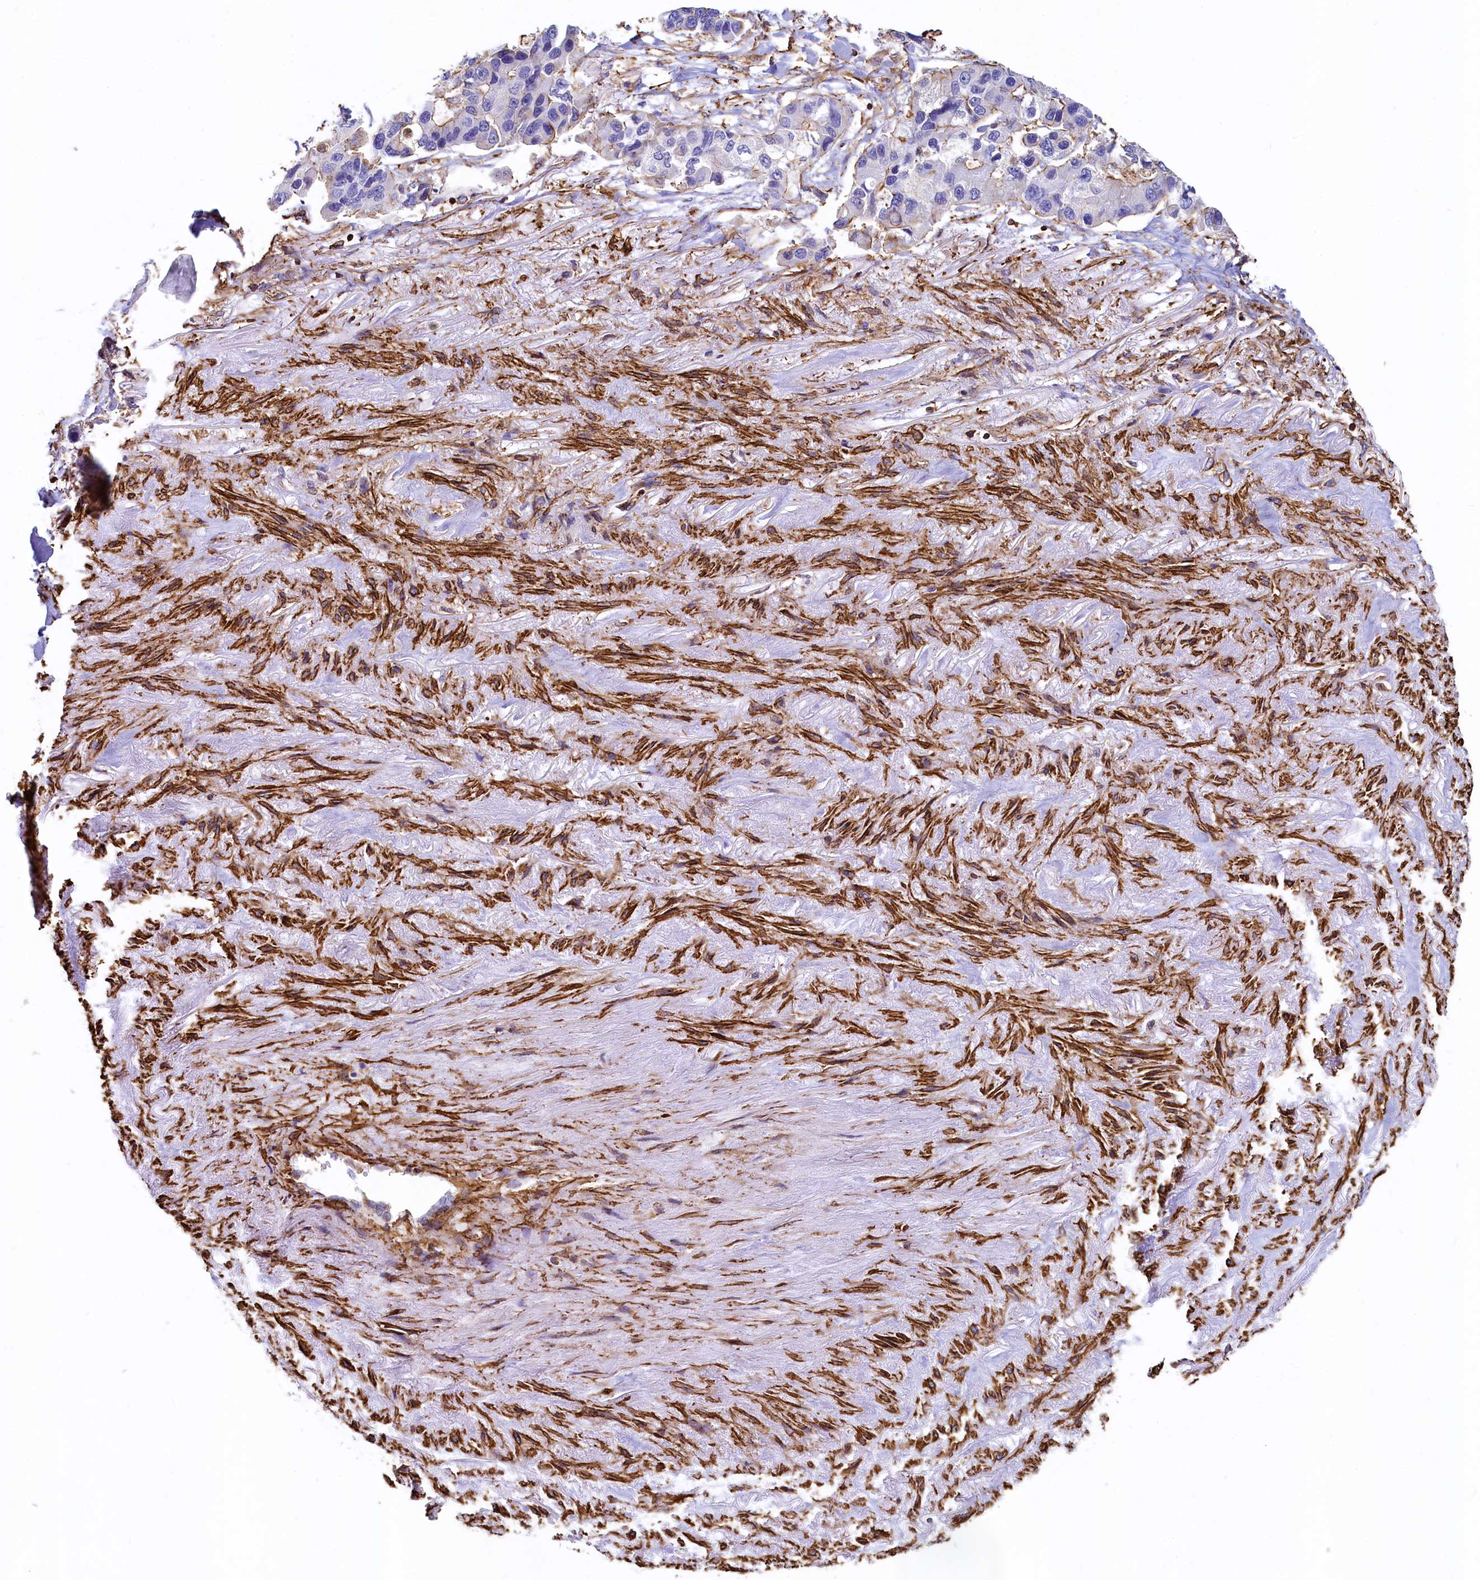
{"staining": {"intensity": "moderate", "quantity": "<25%", "location": "cytoplasmic/membranous"}, "tissue": "lung cancer", "cell_type": "Tumor cells", "image_type": "cancer", "snomed": [{"axis": "morphology", "description": "Adenocarcinoma, NOS"}, {"axis": "topography", "description": "Lung"}], "caption": "This is an image of immunohistochemistry (IHC) staining of lung cancer, which shows moderate expression in the cytoplasmic/membranous of tumor cells.", "gene": "THBS1", "patient": {"sex": "female", "age": 54}}